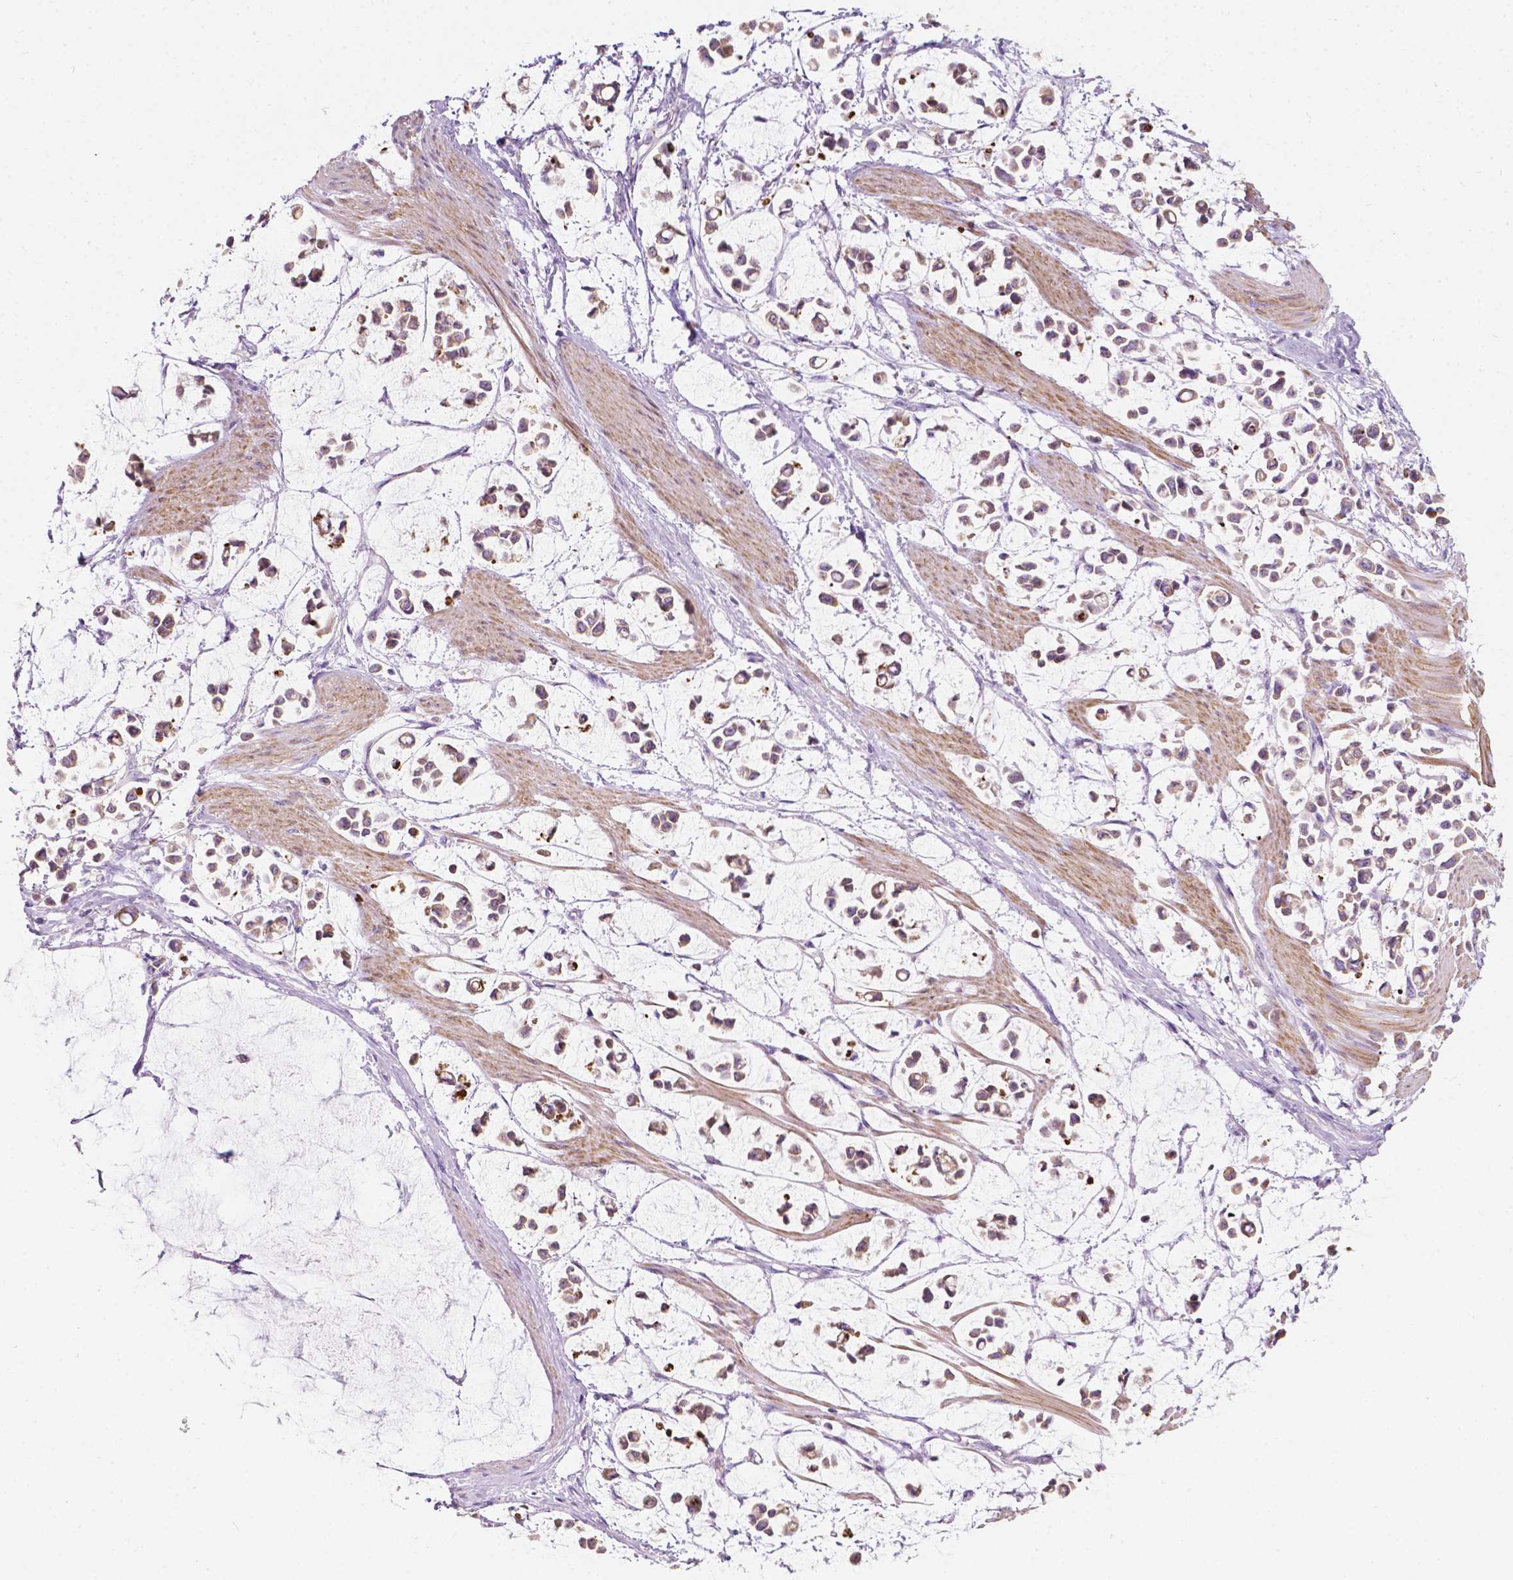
{"staining": {"intensity": "moderate", "quantity": "25%-75%", "location": "cytoplasmic/membranous"}, "tissue": "stomach cancer", "cell_type": "Tumor cells", "image_type": "cancer", "snomed": [{"axis": "morphology", "description": "Adenocarcinoma, NOS"}, {"axis": "topography", "description": "Stomach"}], "caption": "A brown stain highlights moderate cytoplasmic/membranous expression of a protein in human adenocarcinoma (stomach) tumor cells. (IHC, brightfield microscopy, high magnification).", "gene": "NOS1AP", "patient": {"sex": "male", "age": 82}}